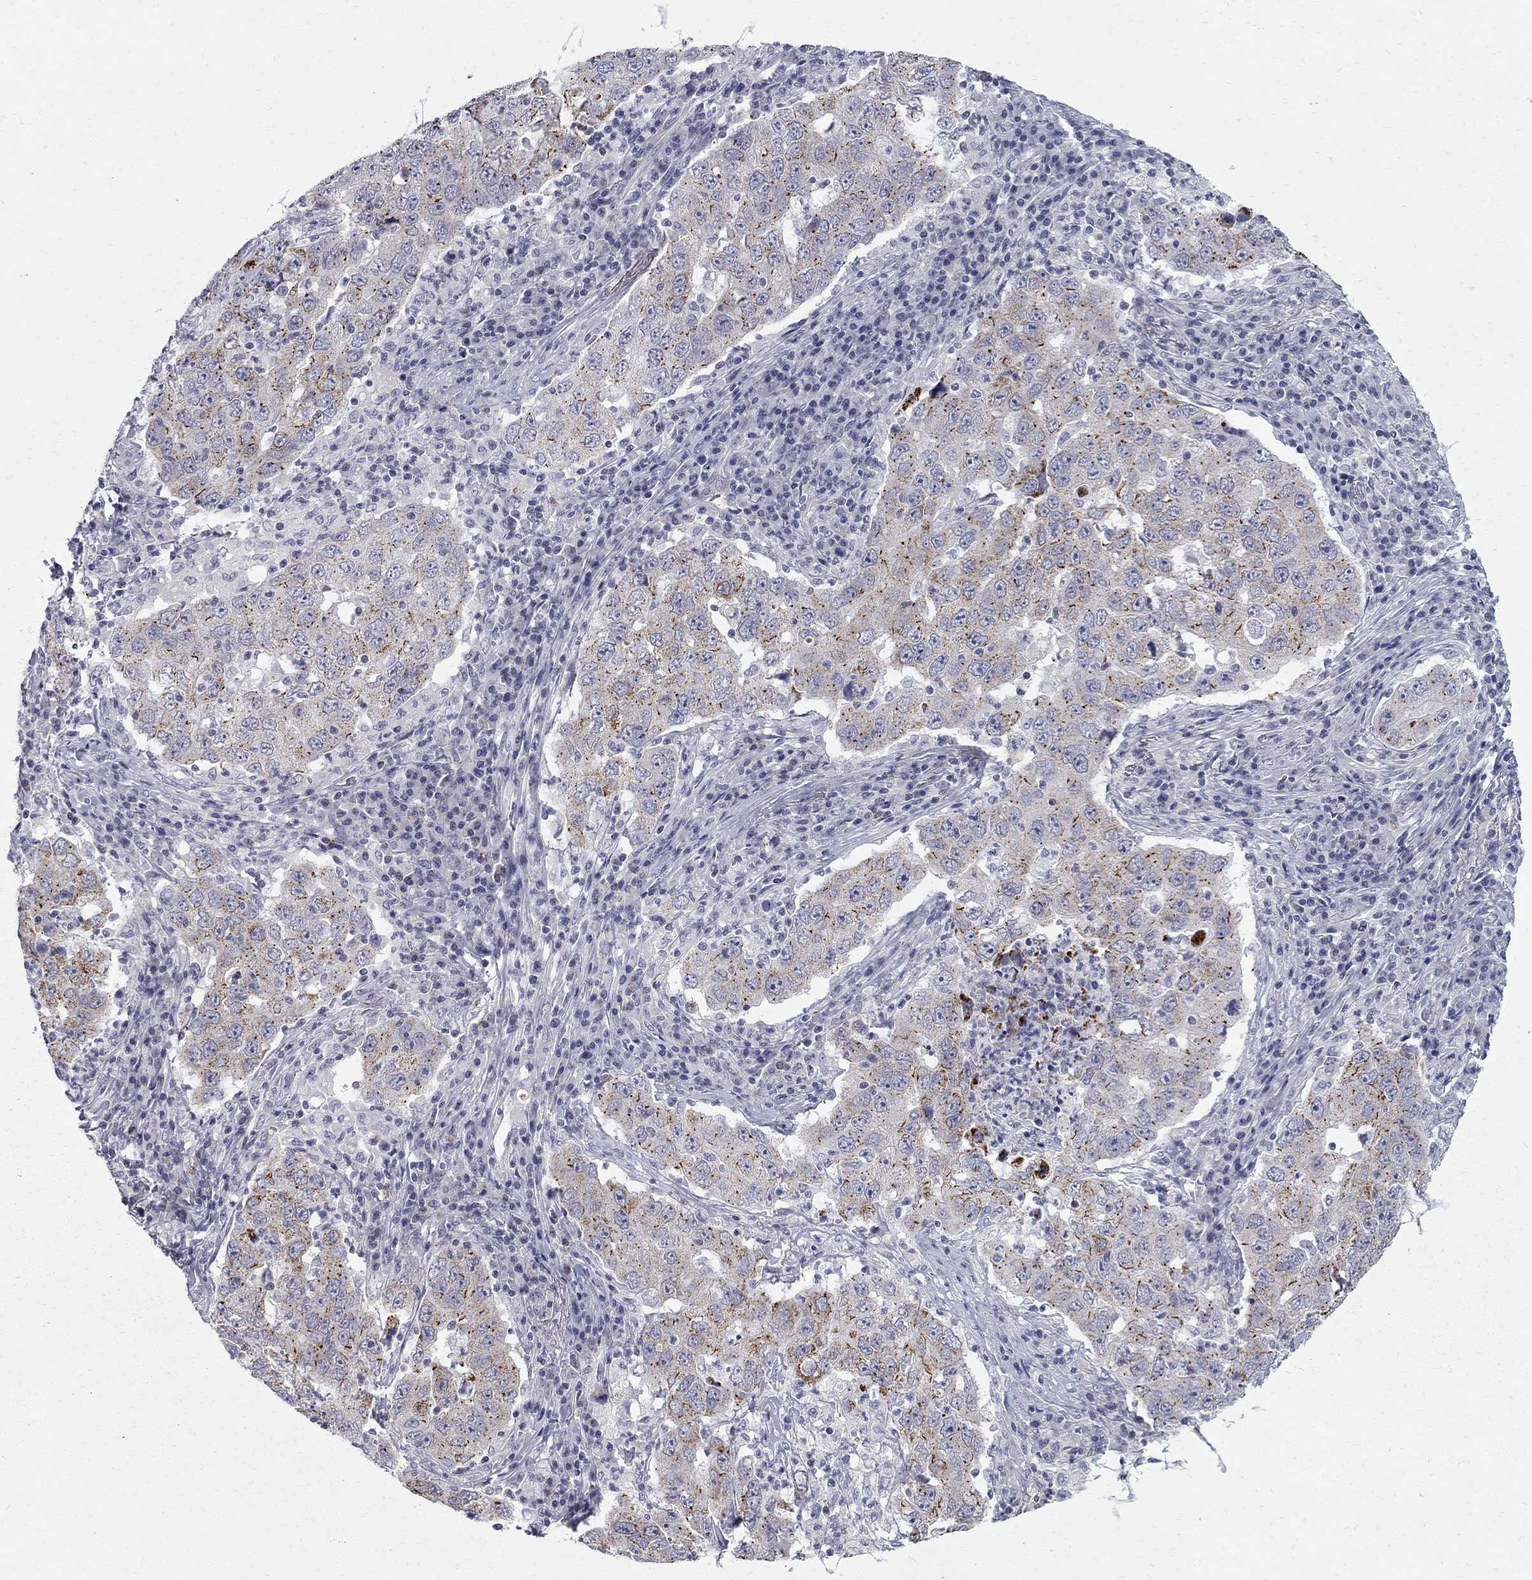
{"staining": {"intensity": "strong", "quantity": "25%-75%", "location": "cytoplasmic/membranous"}, "tissue": "lung cancer", "cell_type": "Tumor cells", "image_type": "cancer", "snomed": [{"axis": "morphology", "description": "Adenocarcinoma, NOS"}, {"axis": "topography", "description": "Lung"}], "caption": "Immunohistochemistry (IHC) (DAB (3,3'-diaminobenzidine)) staining of lung cancer (adenocarcinoma) shows strong cytoplasmic/membranous protein positivity in about 25%-75% of tumor cells.", "gene": "CLIC6", "patient": {"sex": "male", "age": 73}}